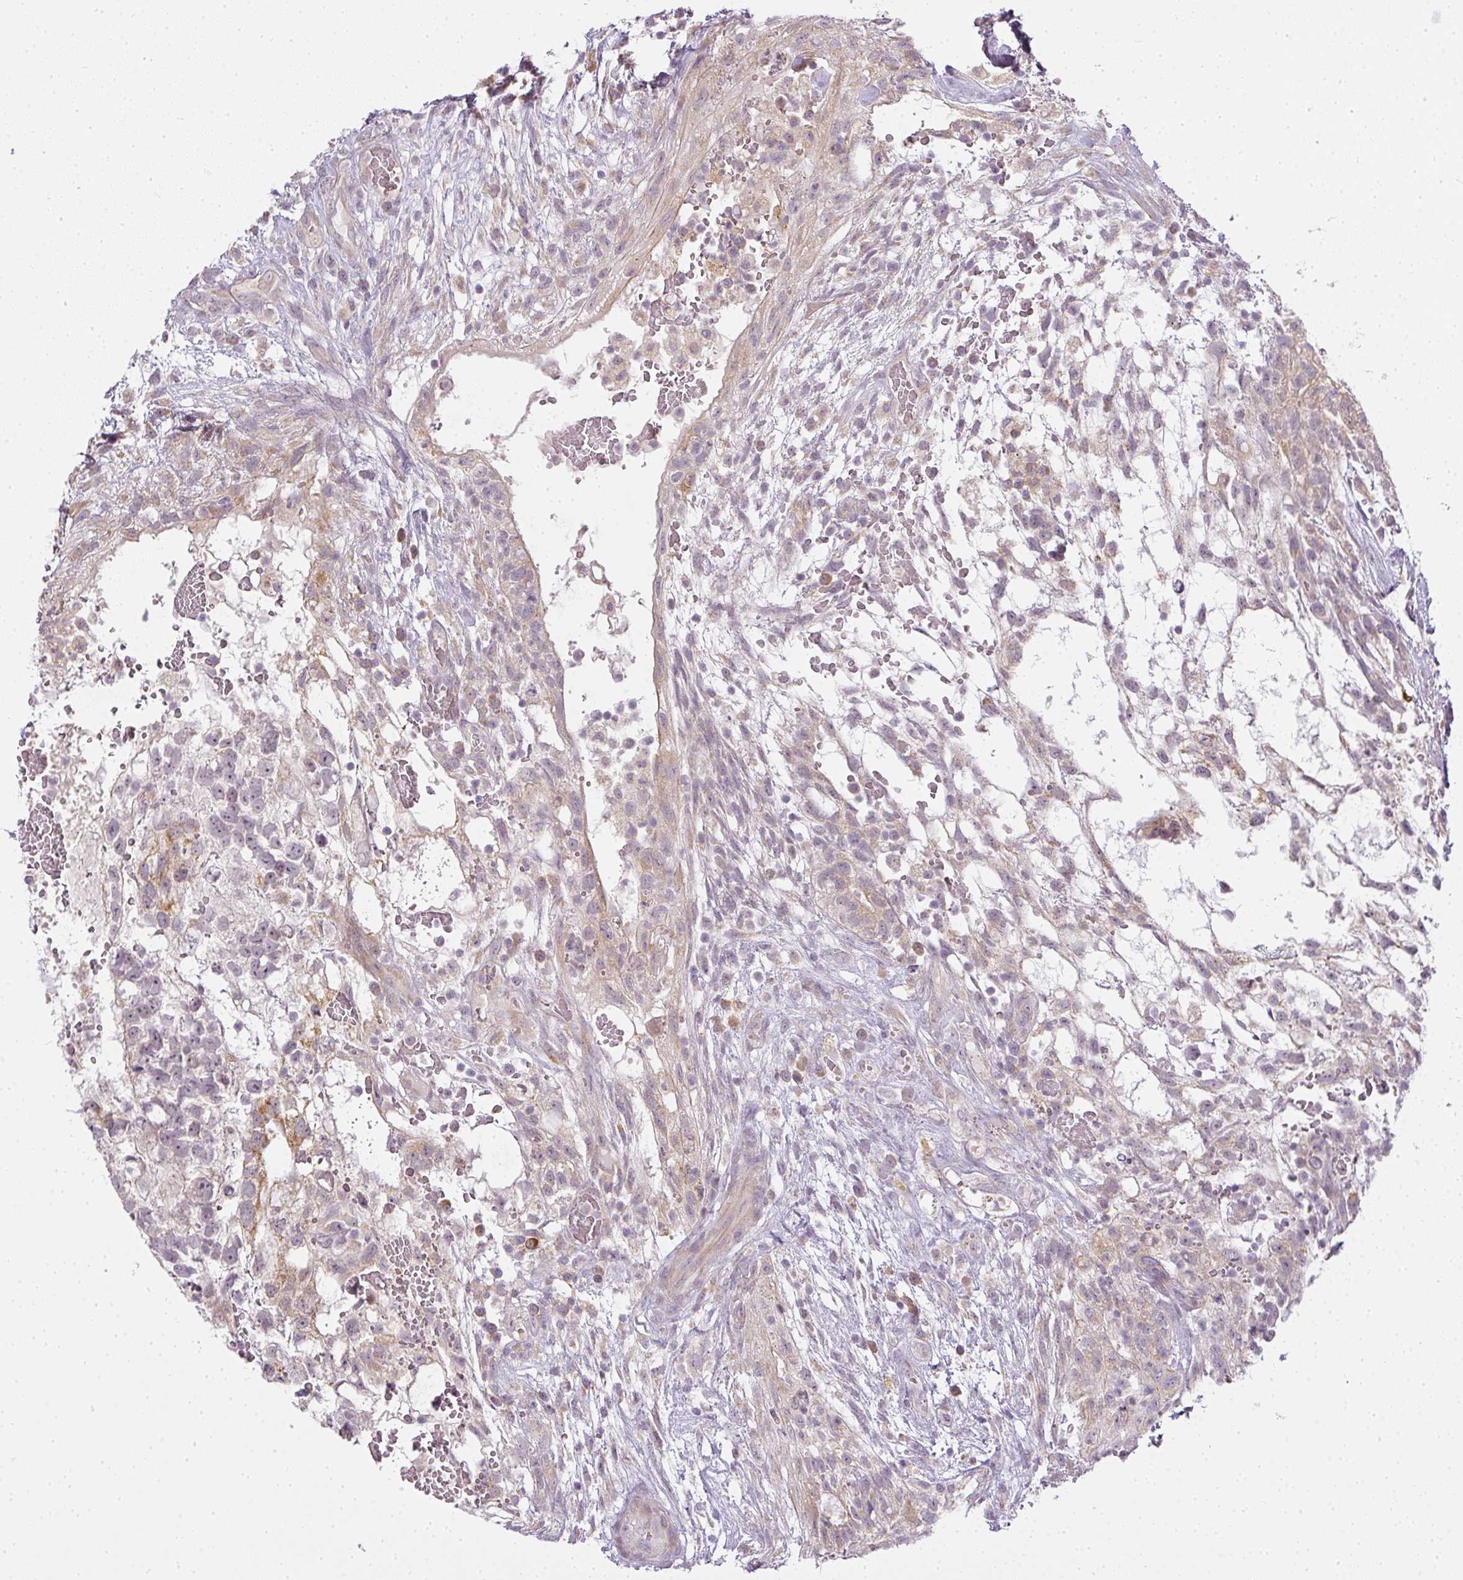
{"staining": {"intensity": "moderate", "quantity": "<25%", "location": "cytoplasmic/membranous"}, "tissue": "testis cancer", "cell_type": "Tumor cells", "image_type": "cancer", "snomed": [{"axis": "morphology", "description": "Normal tissue, NOS"}, {"axis": "morphology", "description": "Carcinoma, Embryonal, NOS"}, {"axis": "topography", "description": "Testis"}], "caption": "High-power microscopy captured an IHC photomicrograph of testis embryonal carcinoma, revealing moderate cytoplasmic/membranous expression in about <25% of tumor cells.", "gene": "MED19", "patient": {"sex": "male", "age": 32}}